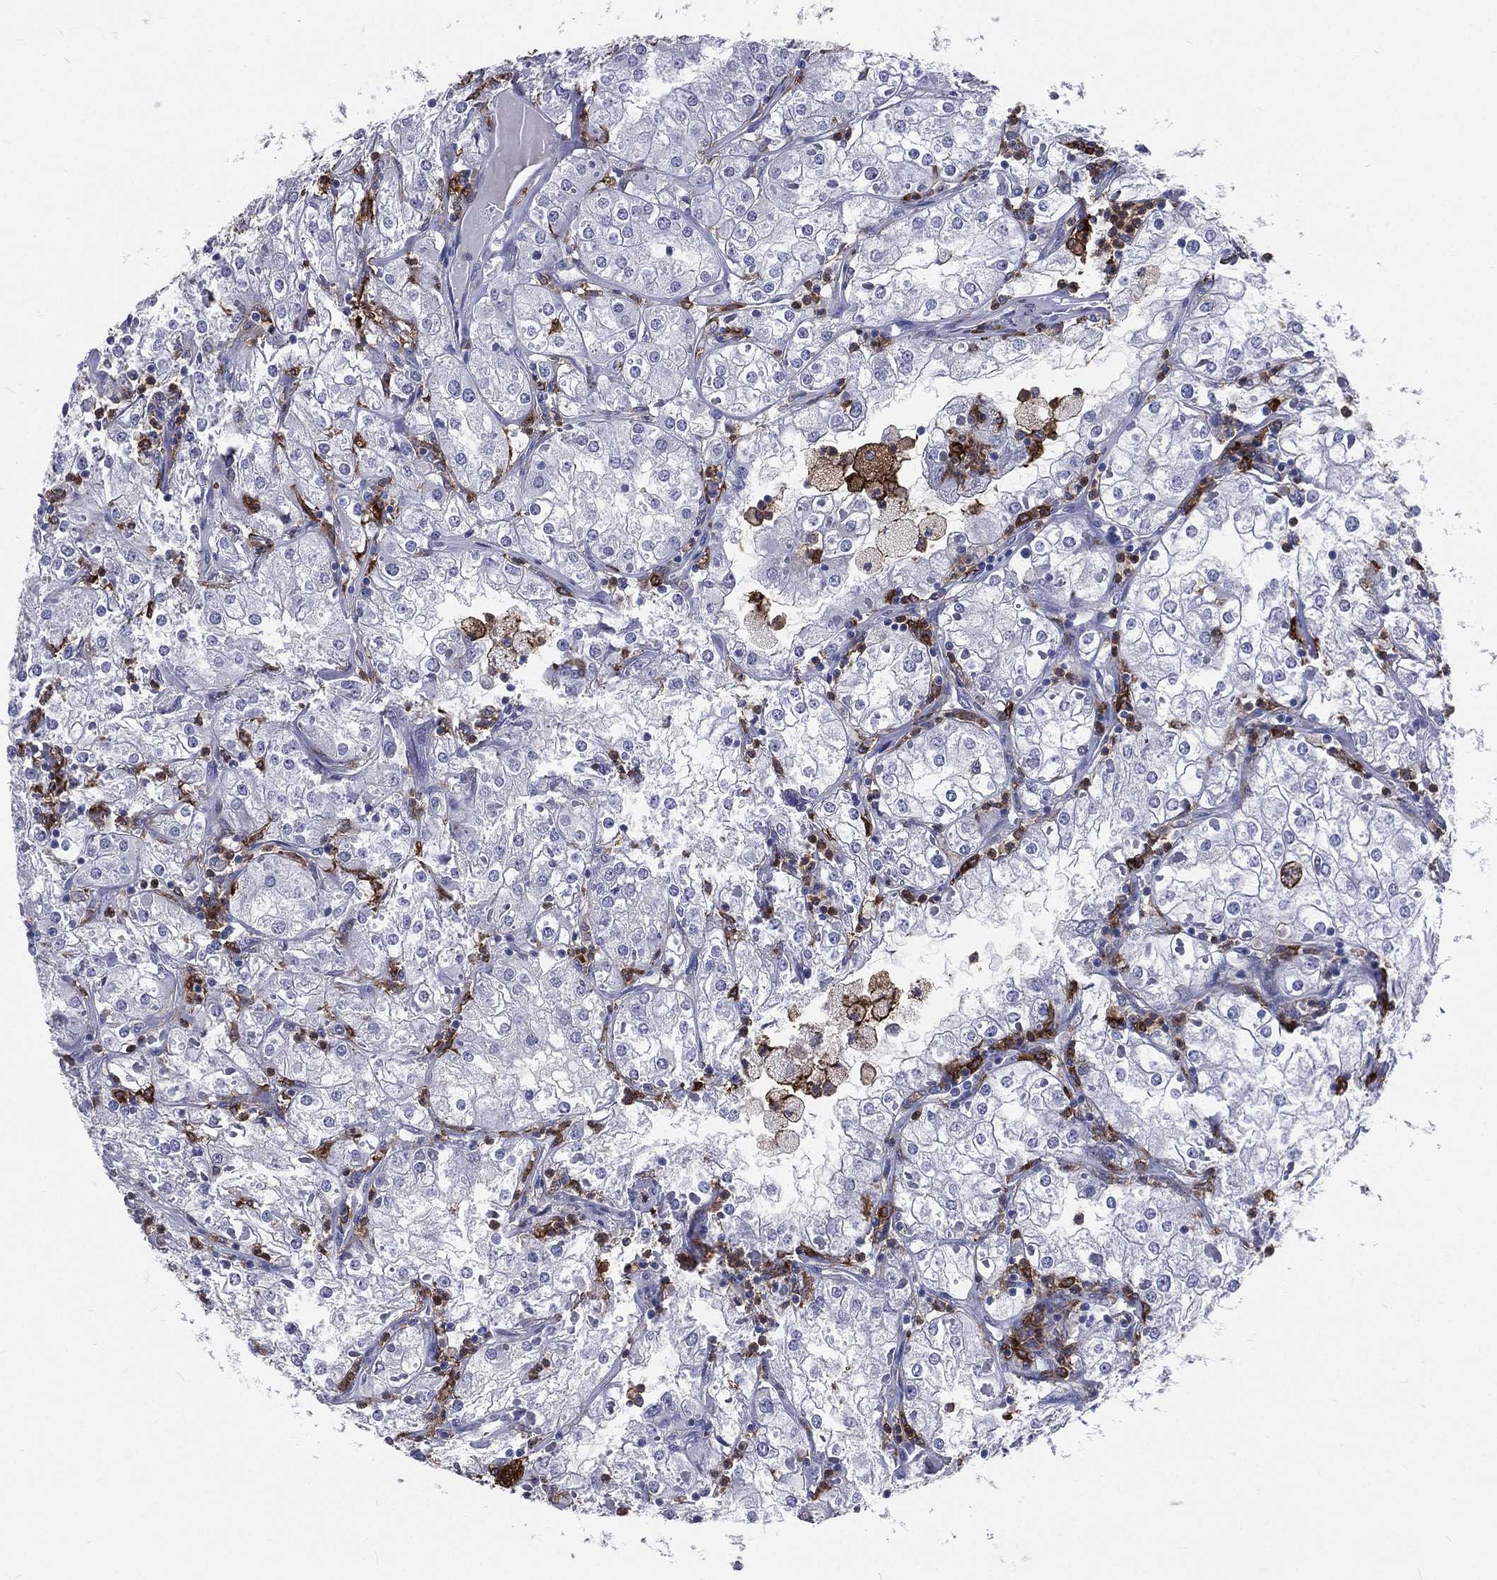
{"staining": {"intensity": "negative", "quantity": "none", "location": "none"}, "tissue": "renal cancer", "cell_type": "Tumor cells", "image_type": "cancer", "snomed": [{"axis": "morphology", "description": "Adenocarcinoma, NOS"}, {"axis": "topography", "description": "Kidney"}], "caption": "The image displays no staining of tumor cells in renal cancer (adenocarcinoma). (Immunohistochemistry (ihc), brightfield microscopy, high magnification).", "gene": "BASP1", "patient": {"sex": "male", "age": 77}}